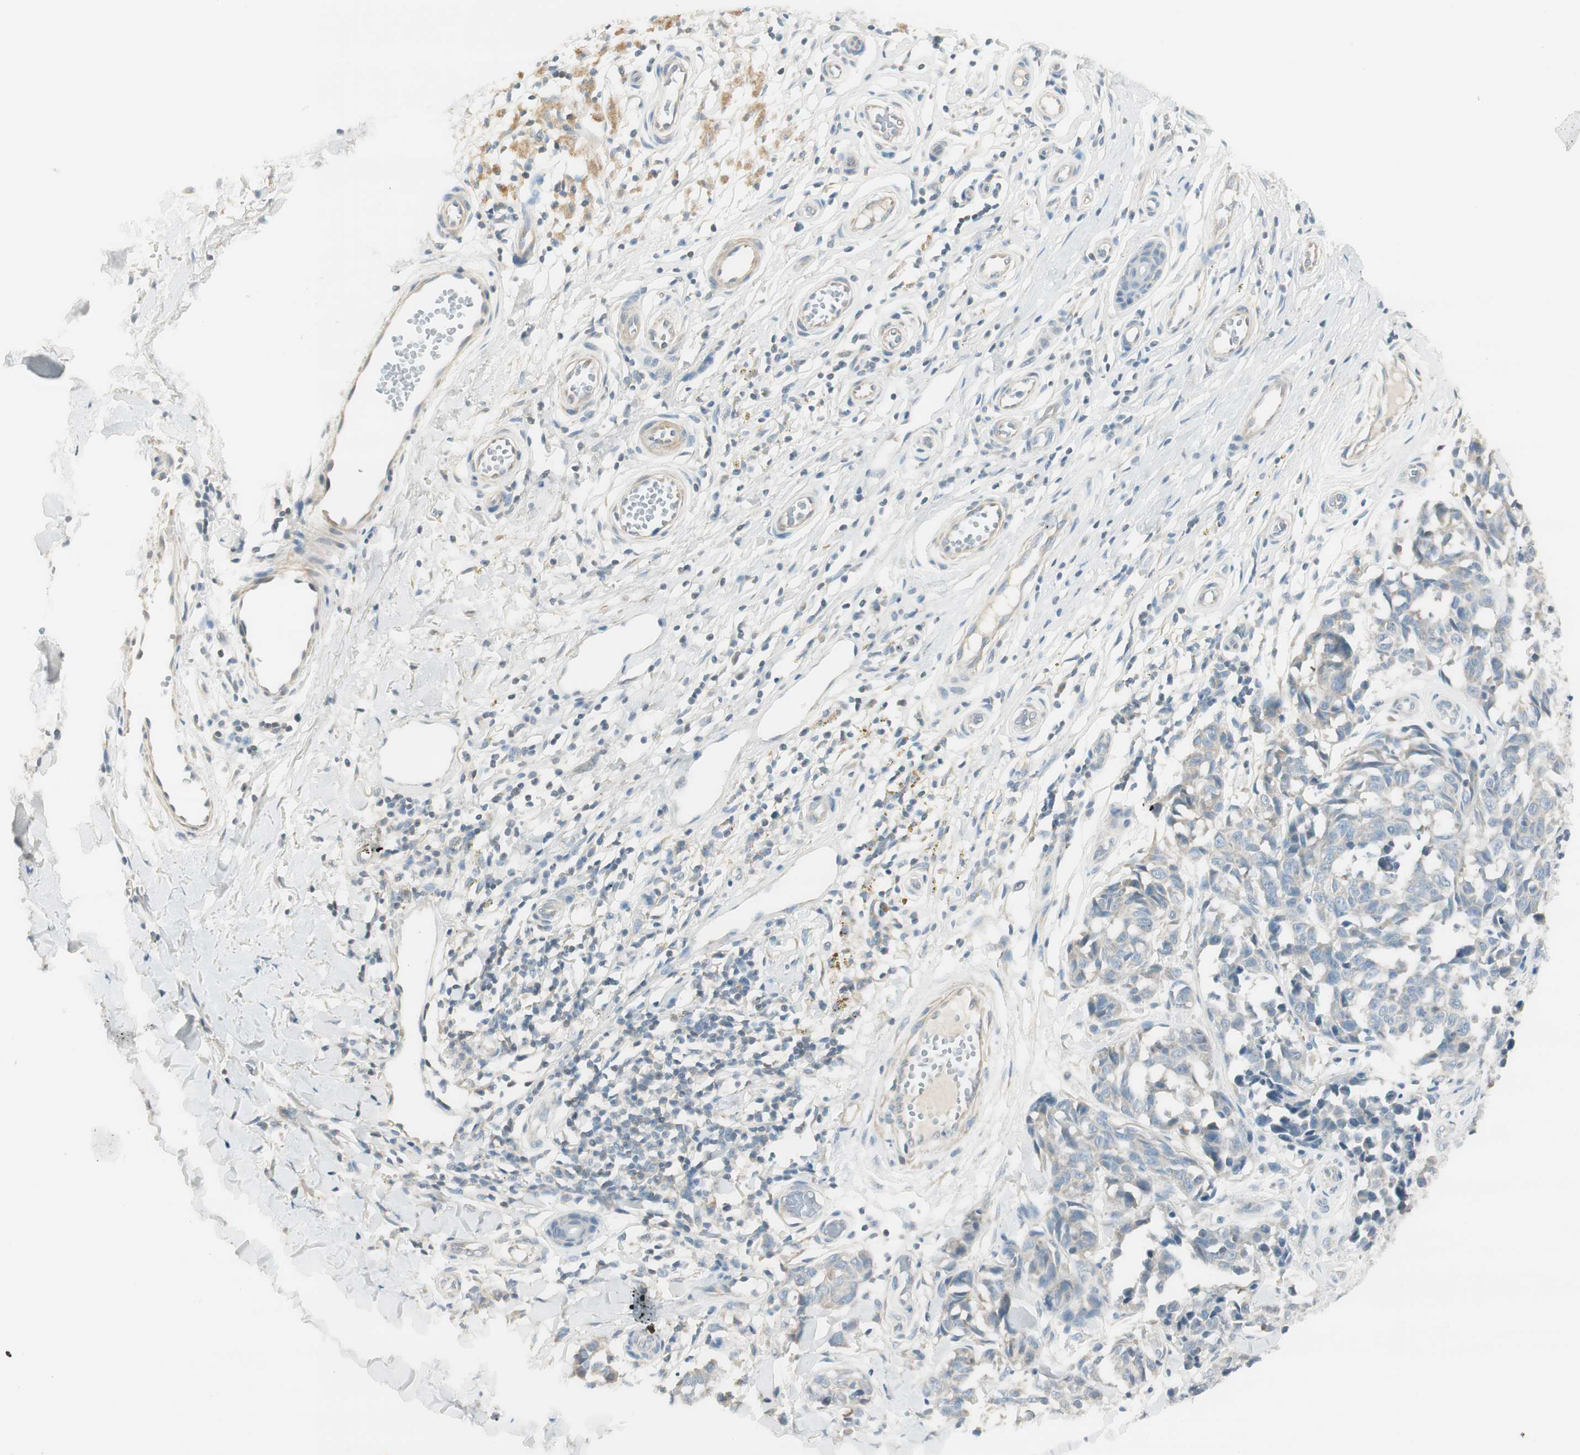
{"staining": {"intensity": "negative", "quantity": "none", "location": "none"}, "tissue": "melanoma", "cell_type": "Tumor cells", "image_type": "cancer", "snomed": [{"axis": "morphology", "description": "Malignant melanoma, NOS"}, {"axis": "topography", "description": "Skin"}], "caption": "Immunohistochemistry histopathology image of human melanoma stained for a protein (brown), which displays no staining in tumor cells. (Stains: DAB IHC with hematoxylin counter stain, Microscopy: brightfield microscopy at high magnification).", "gene": "TACR3", "patient": {"sex": "female", "age": 64}}